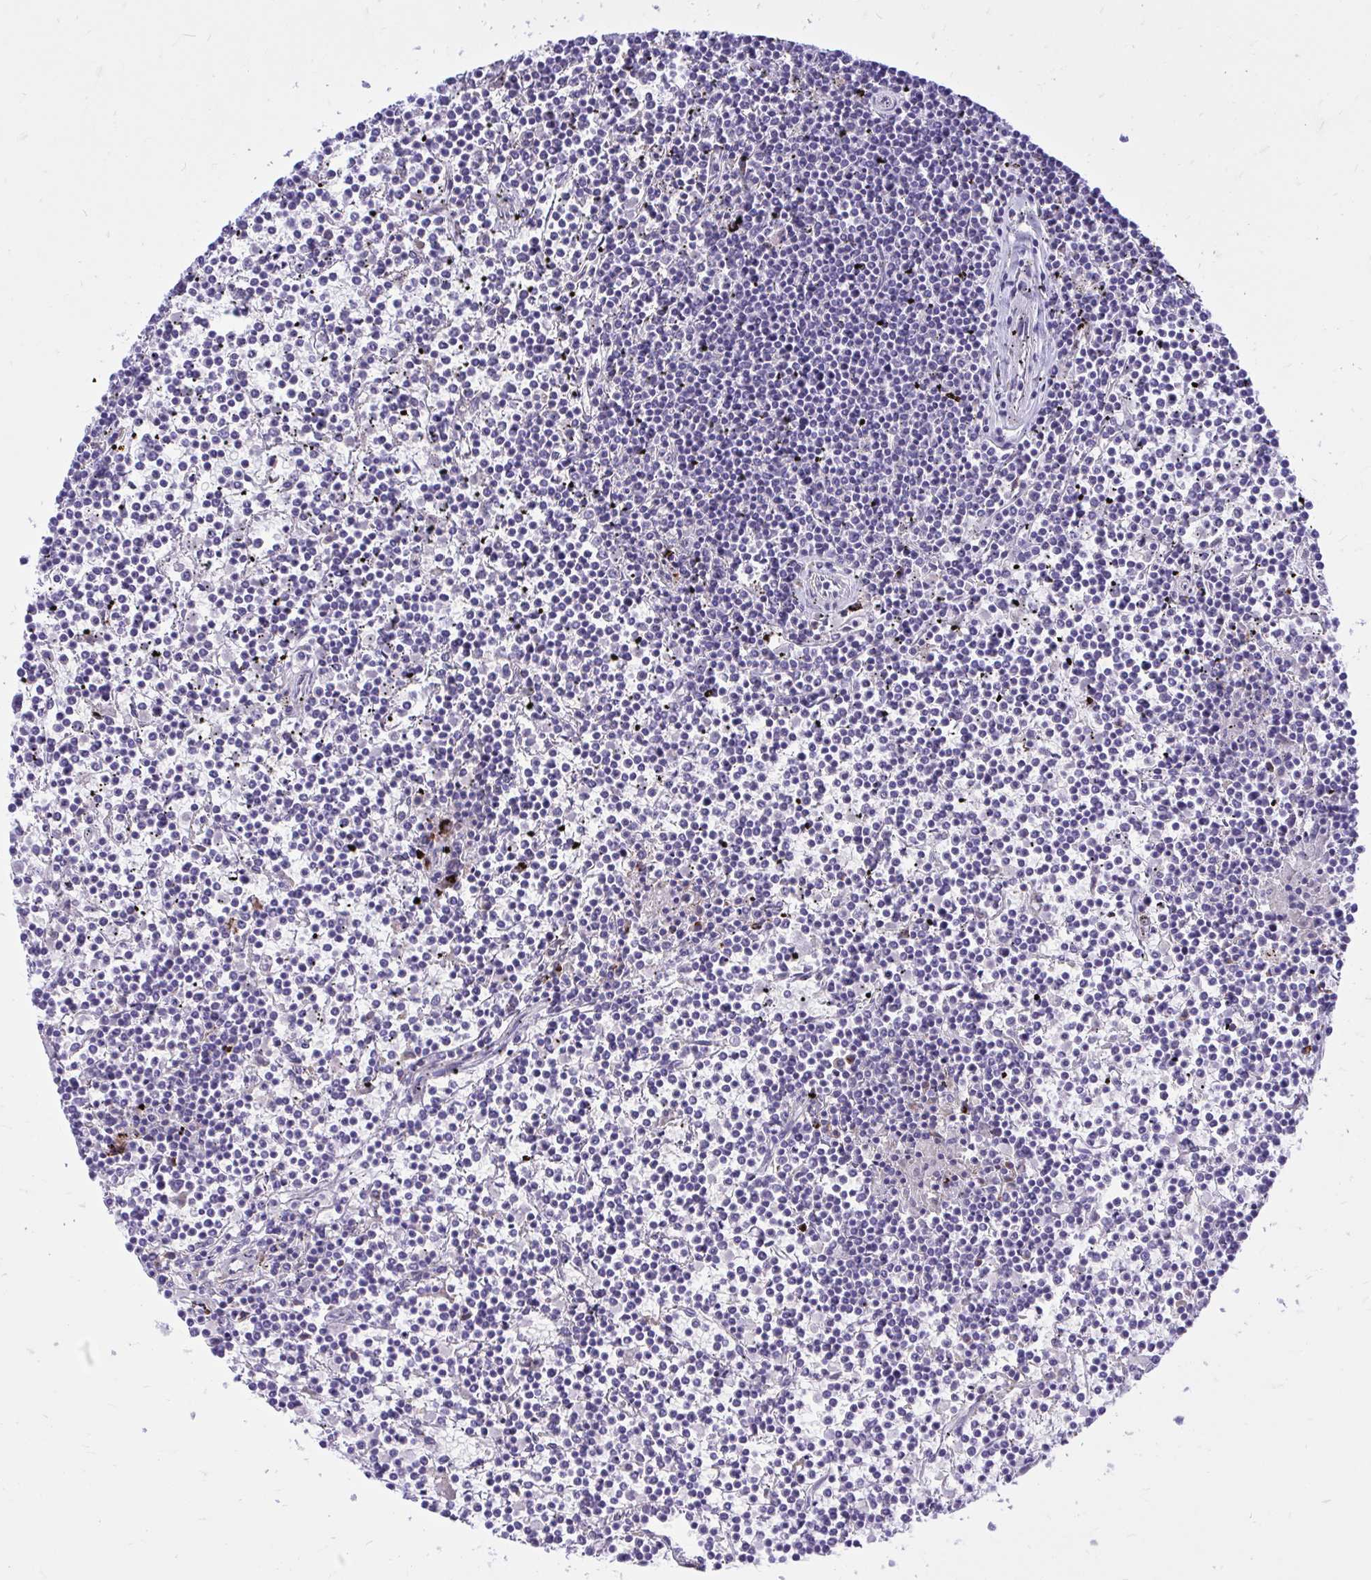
{"staining": {"intensity": "negative", "quantity": "none", "location": "none"}, "tissue": "lymphoma", "cell_type": "Tumor cells", "image_type": "cancer", "snomed": [{"axis": "morphology", "description": "Malignant lymphoma, non-Hodgkin's type, Low grade"}, {"axis": "topography", "description": "Spleen"}], "caption": "Immunohistochemistry (IHC) histopathology image of neoplastic tissue: human lymphoma stained with DAB exhibits no significant protein positivity in tumor cells.", "gene": "TP53I11", "patient": {"sex": "female", "age": 19}}